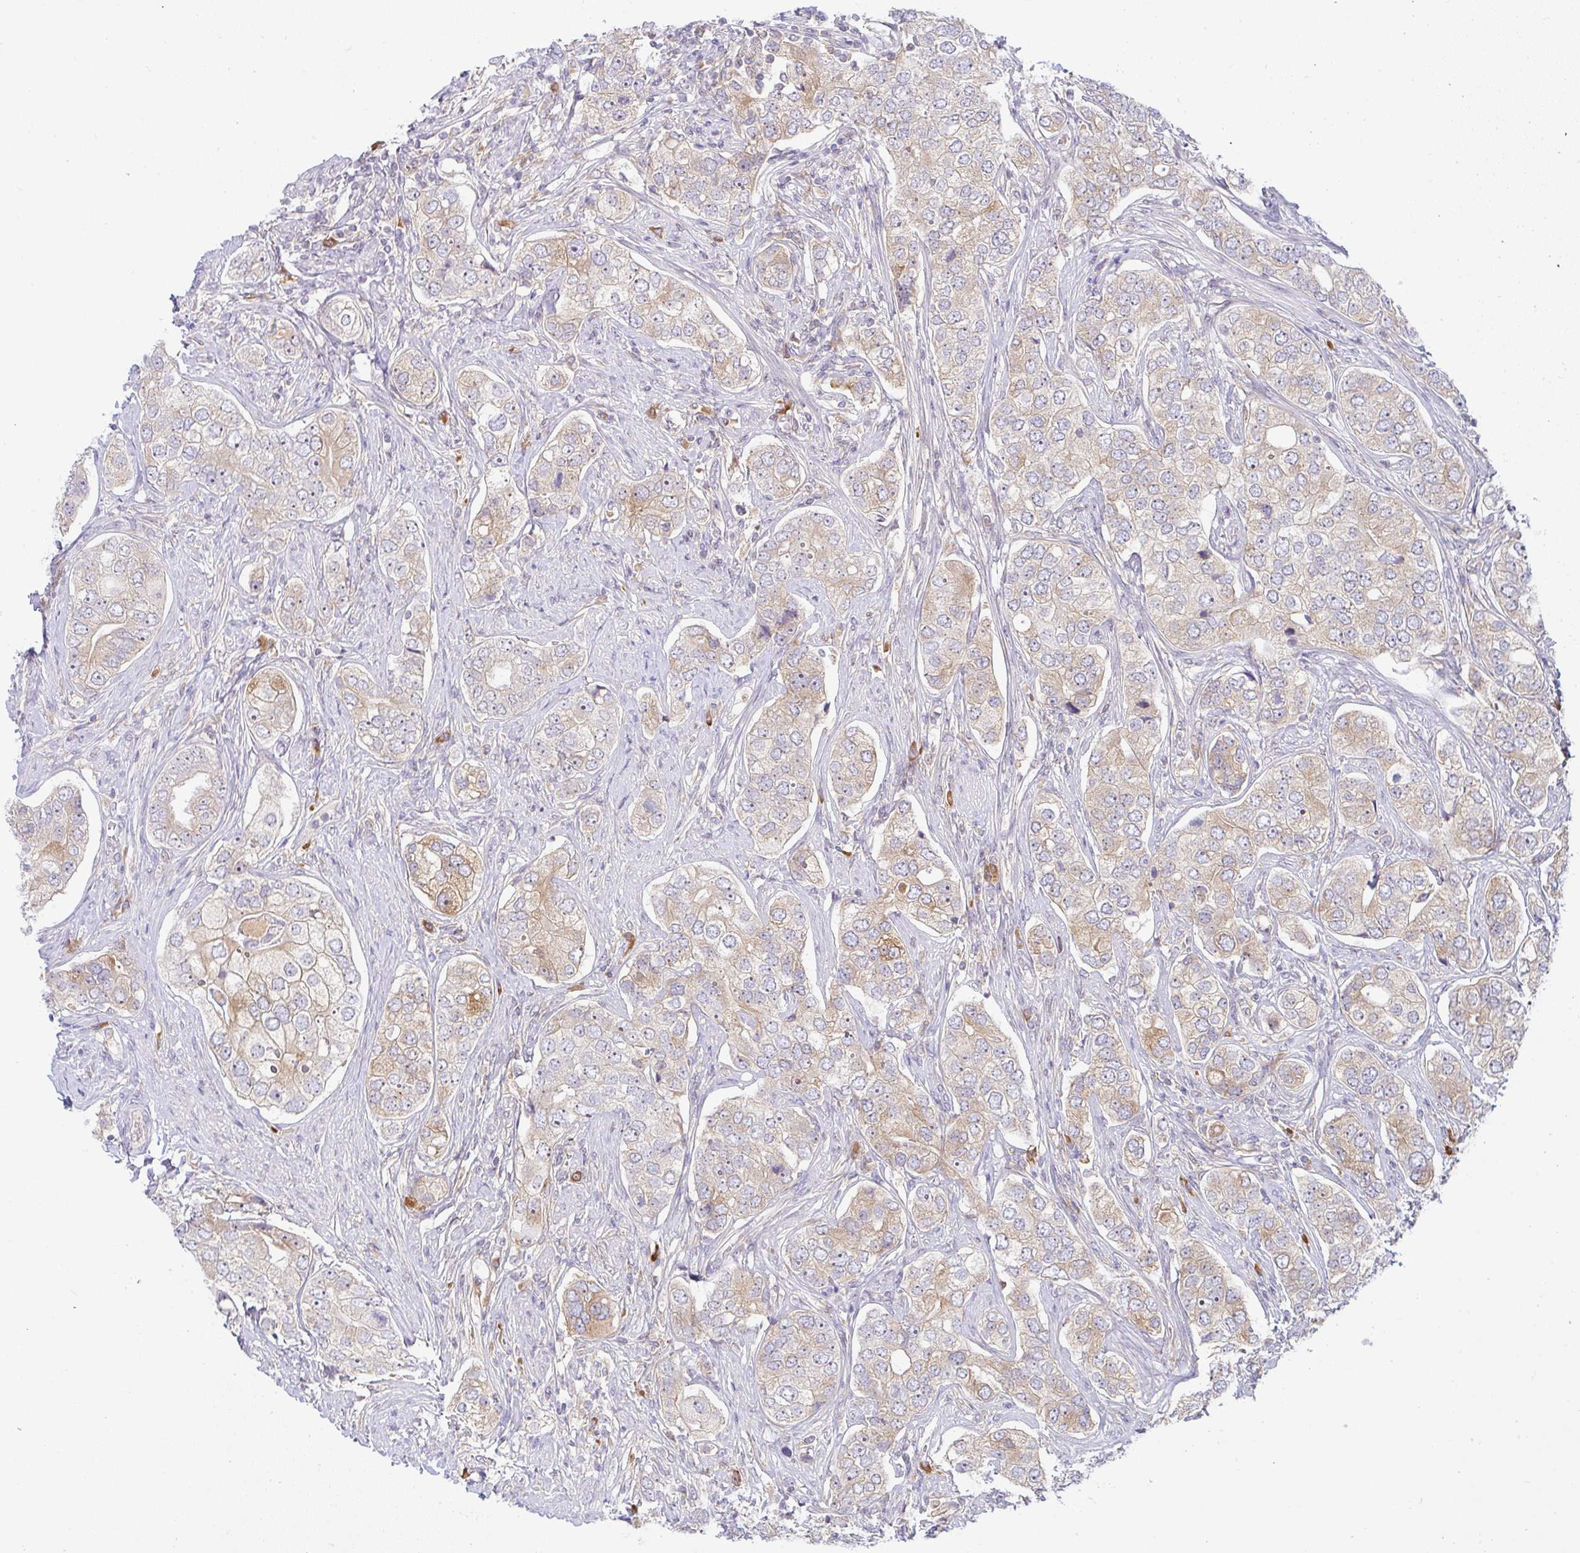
{"staining": {"intensity": "weak", "quantity": "25%-75%", "location": "cytoplasmic/membranous"}, "tissue": "prostate cancer", "cell_type": "Tumor cells", "image_type": "cancer", "snomed": [{"axis": "morphology", "description": "Adenocarcinoma, High grade"}, {"axis": "topography", "description": "Prostate"}], "caption": "Prostate cancer stained with a protein marker reveals weak staining in tumor cells.", "gene": "DERL2", "patient": {"sex": "male", "age": 60}}